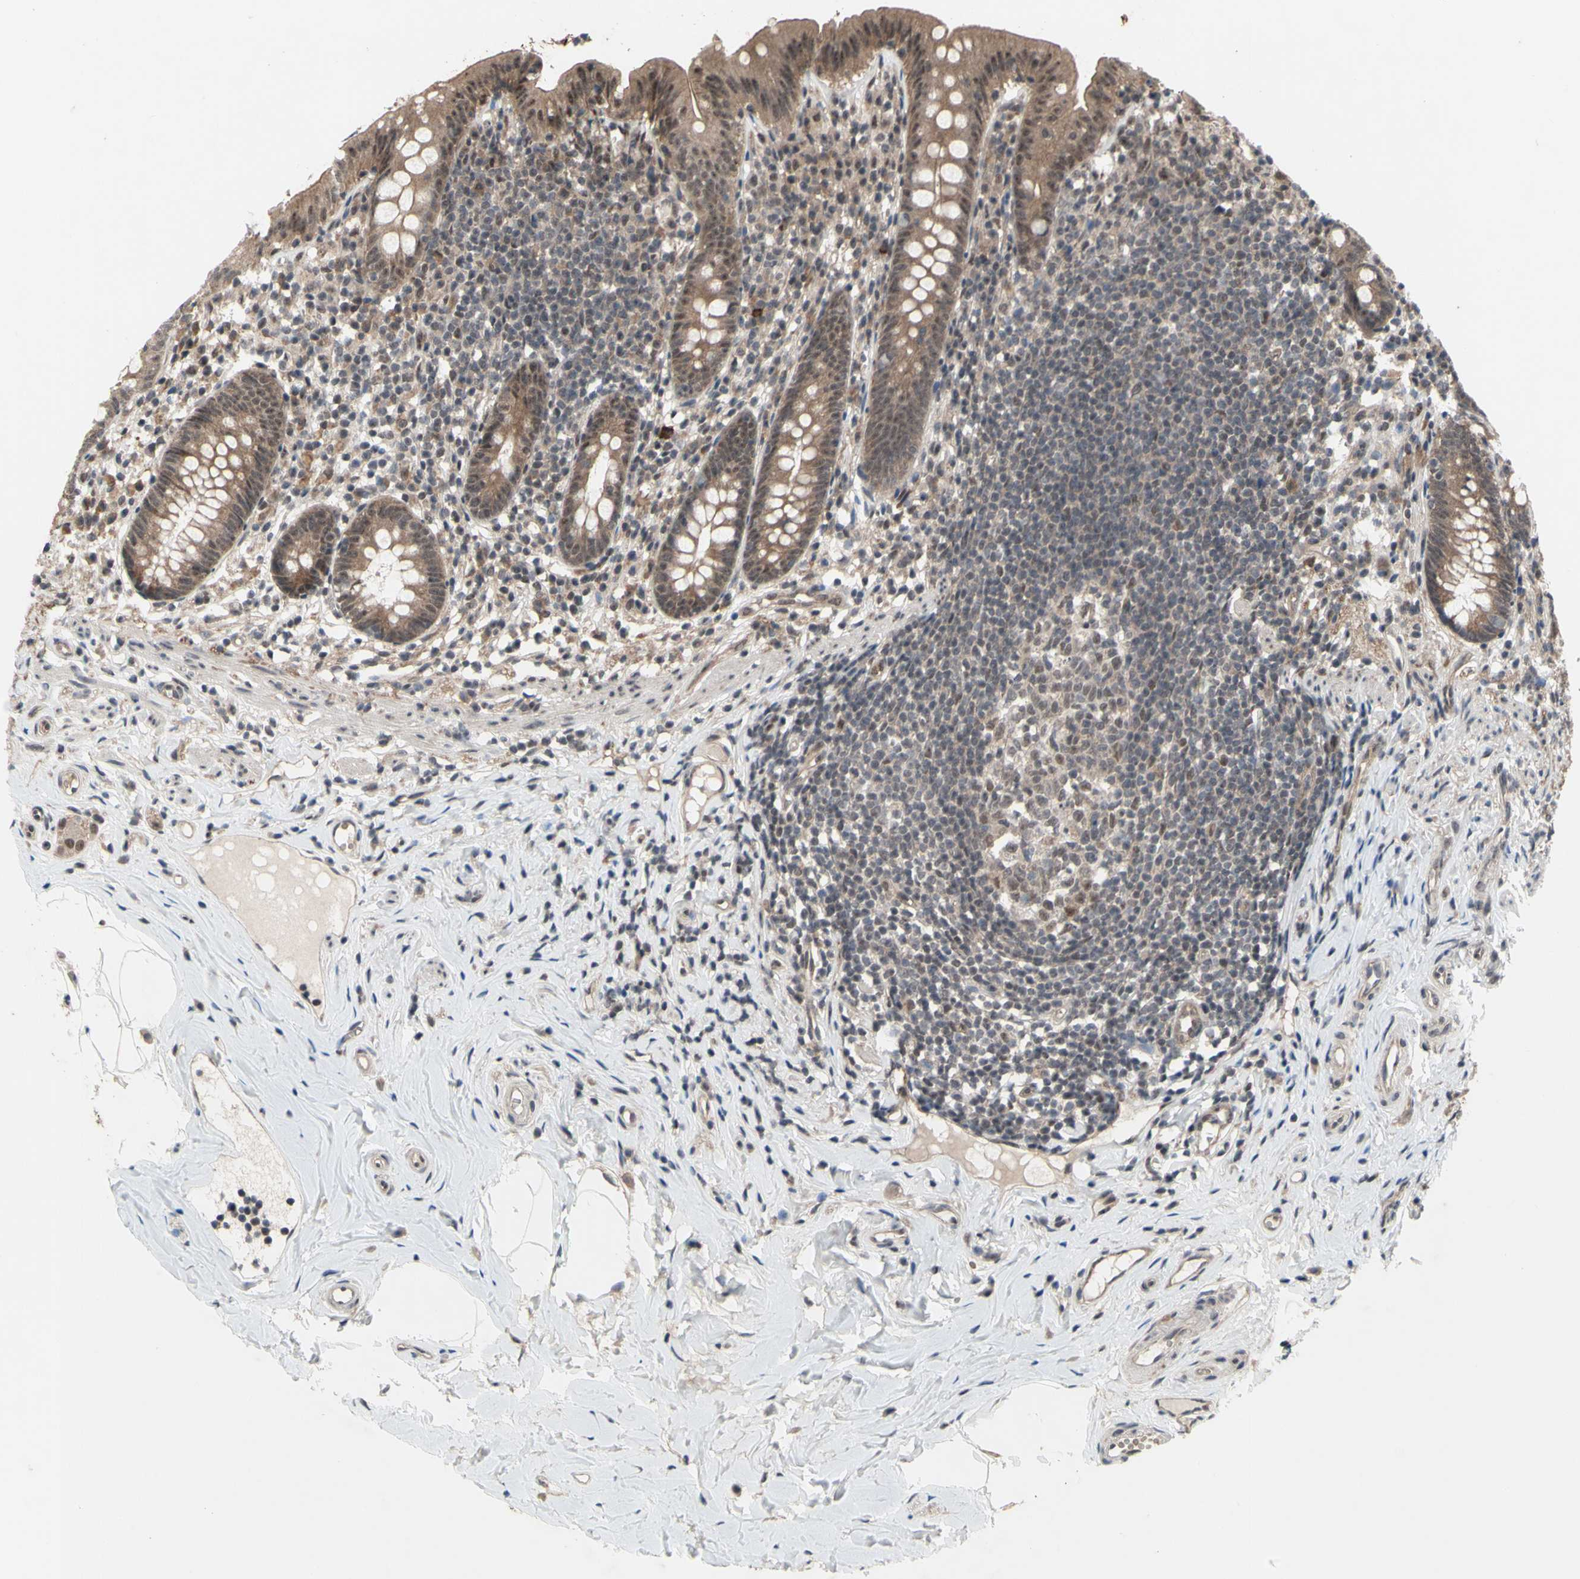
{"staining": {"intensity": "moderate", "quantity": "25%-75%", "location": "cytoplasmic/membranous,nuclear"}, "tissue": "appendix", "cell_type": "Glandular cells", "image_type": "normal", "snomed": [{"axis": "morphology", "description": "Normal tissue, NOS"}, {"axis": "topography", "description": "Appendix"}], "caption": "A high-resolution histopathology image shows IHC staining of benign appendix, which displays moderate cytoplasmic/membranous,nuclear positivity in about 25%-75% of glandular cells.", "gene": "TRDMT1", "patient": {"sex": "male", "age": 52}}